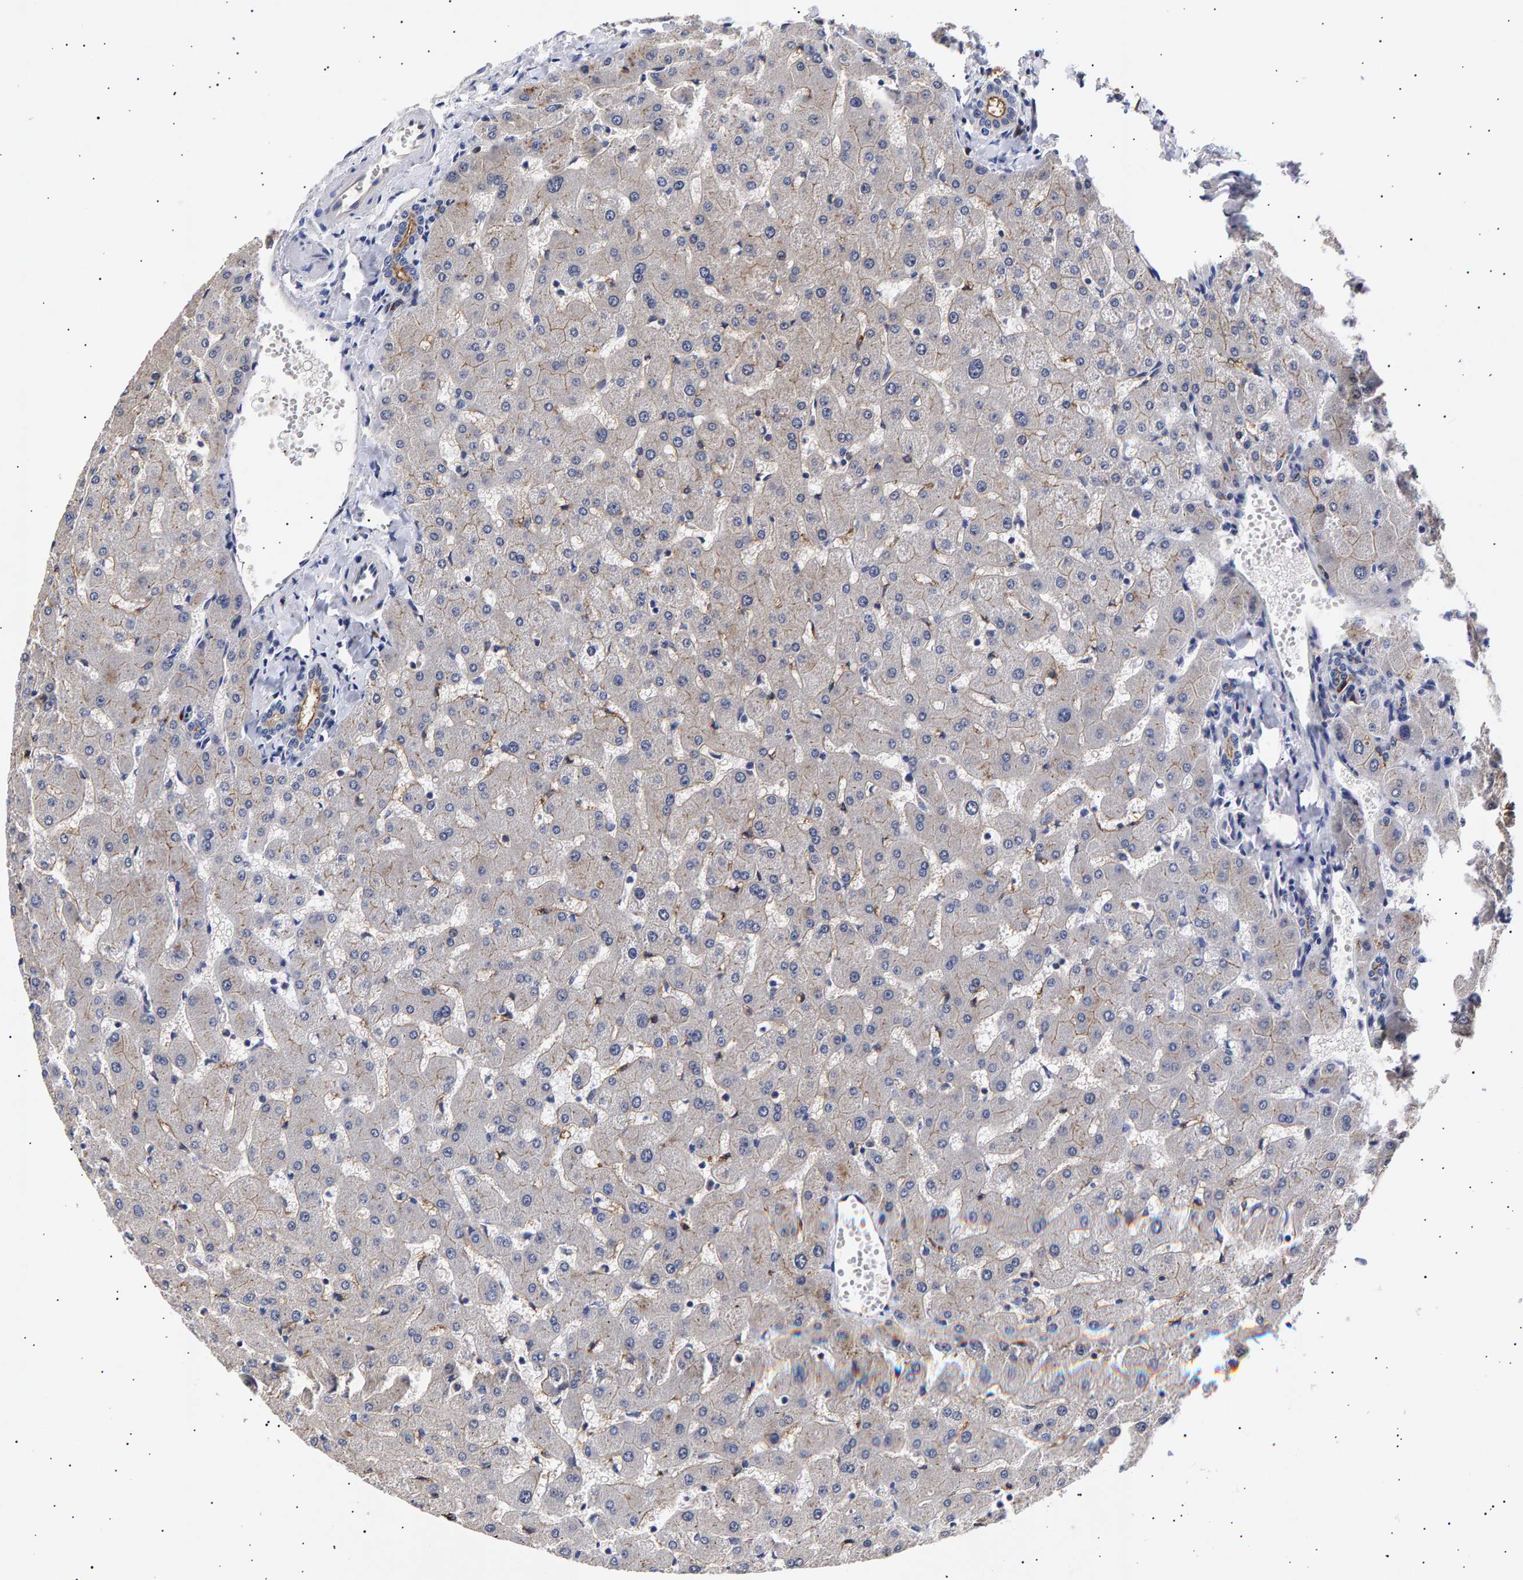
{"staining": {"intensity": "moderate", "quantity": "25%-75%", "location": "cytoplasmic/membranous"}, "tissue": "liver", "cell_type": "Cholangiocytes", "image_type": "normal", "snomed": [{"axis": "morphology", "description": "Normal tissue, NOS"}, {"axis": "topography", "description": "Liver"}], "caption": "The immunohistochemical stain highlights moderate cytoplasmic/membranous staining in cholangiocytes of benign liver.", "gene": "ANKRD40", "patient": {"sex": "female", "age": 63}}